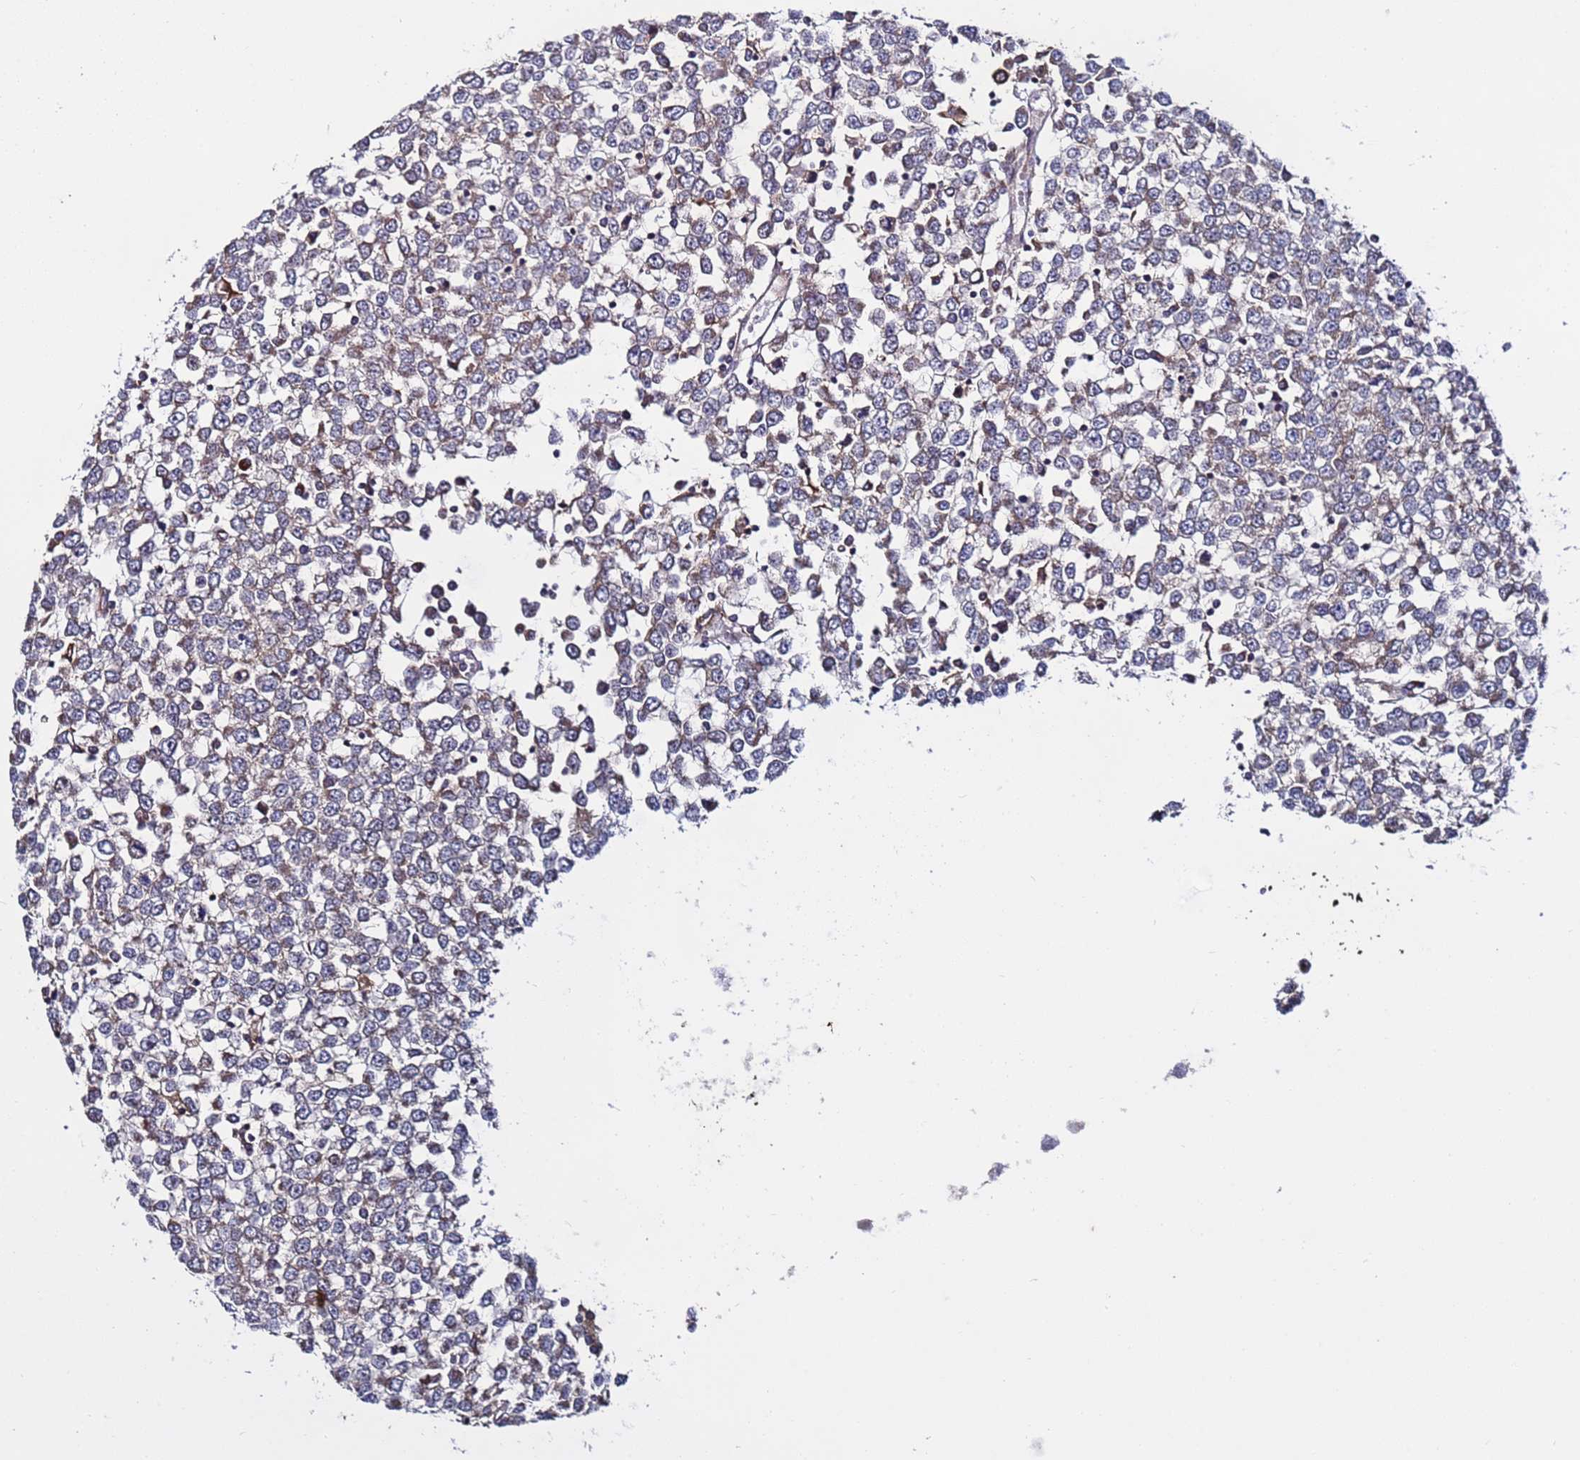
{"staining": {"intensity": "negative", "quantity": "none", "location": "none"}, "tissue": "testis cancer", "cell_type": "Tumor cells", "image_type": "cancer", "snomed": [{"axis": "morphology", "description": "Seminoma, NOS"}, {"axis": "topography", "description": "Testis"}], "caption": "Histopathology image shows no significant protein staining in tumor cells of testis cancer.", "gene": "TMEM176B", "patient": {"sex": "male", "age": 65}}